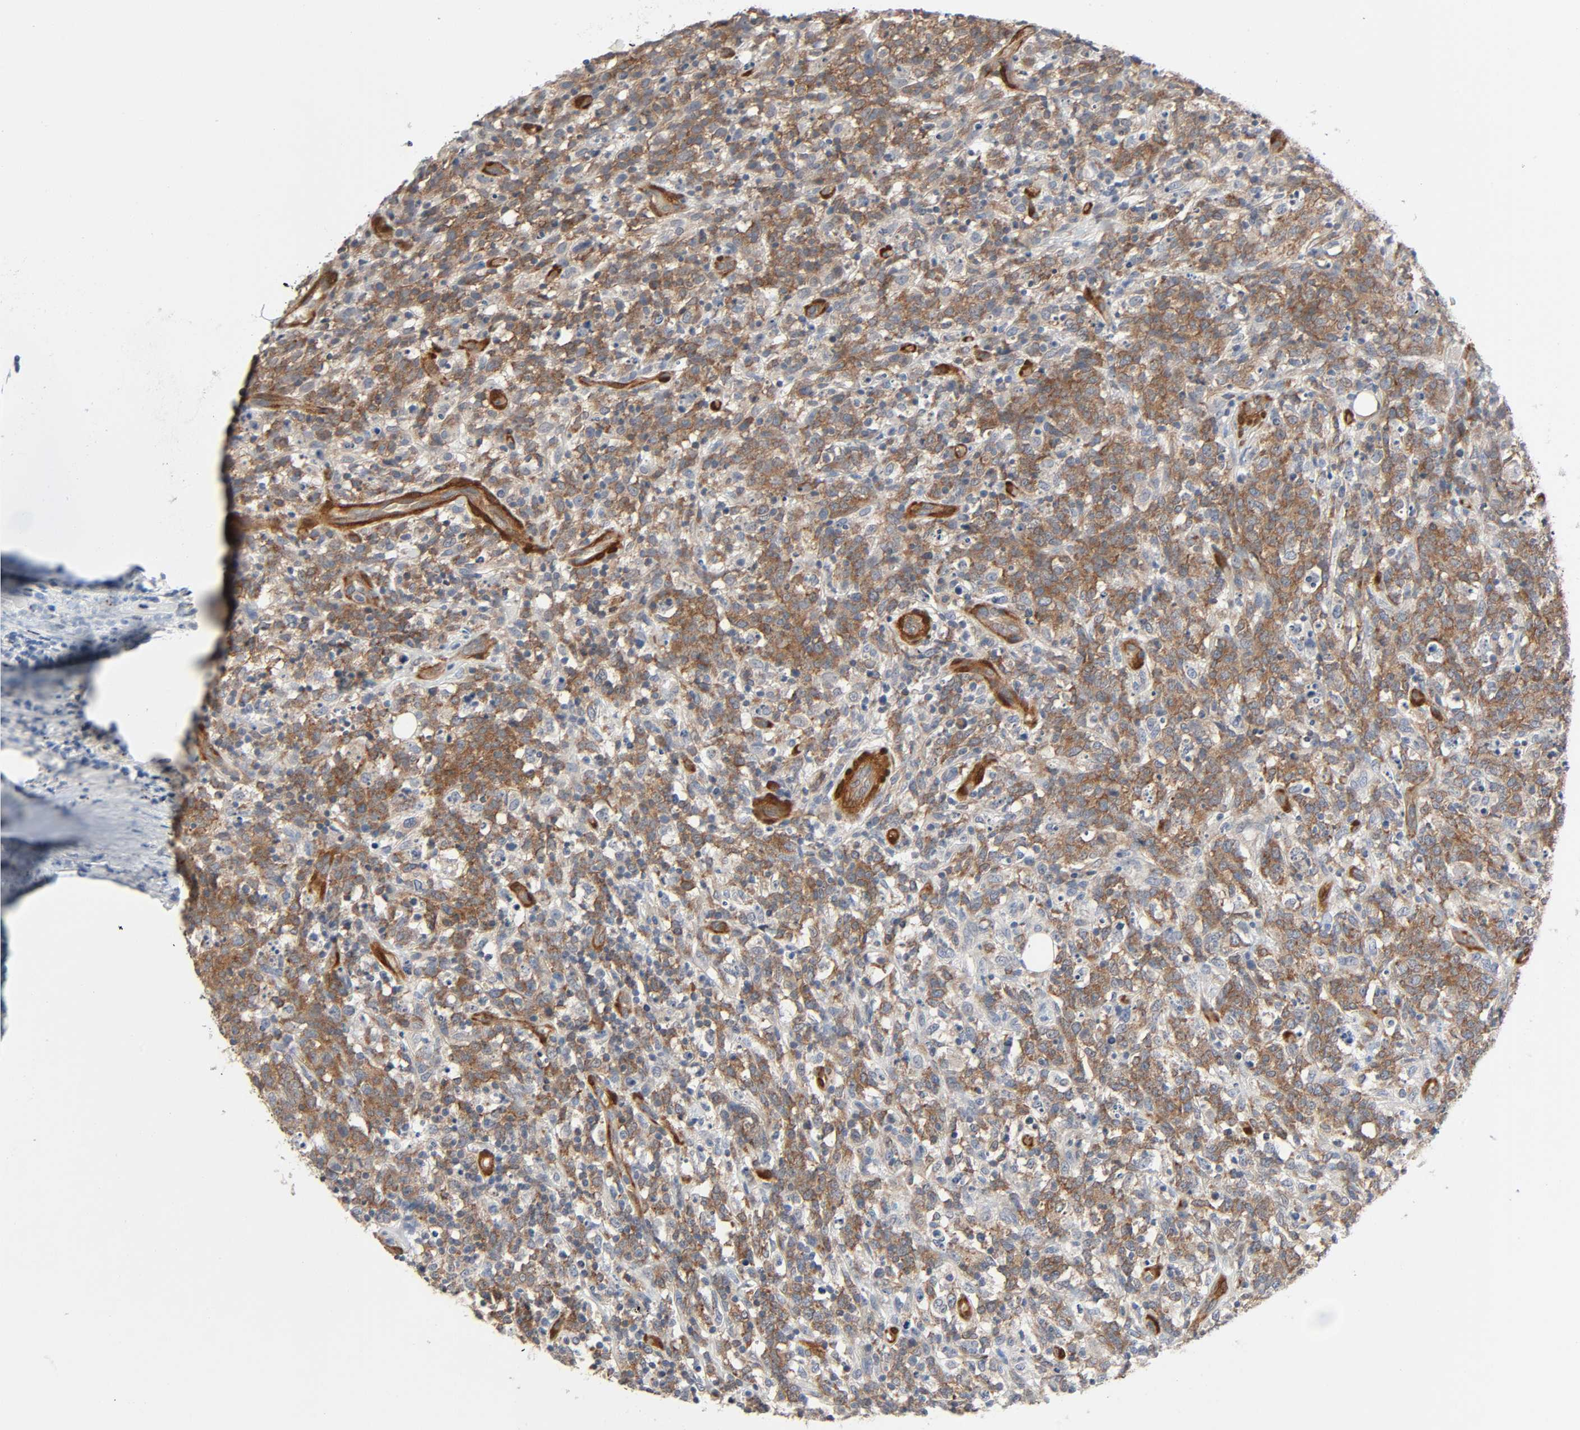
{"staining": {"intensity": "moderate", "quantity": "25%-75%", "location": "cytoplasmic/membranous"}, "tissue": "lymphoma", "cell_type": "Tumor cells", "image_type": "cancer", "snomed": [{"axis": "morphology", "description": "Malignant lymphoma, non-Hodgkin's type, High grade"}, {"axis": "topography", "description": "Lymph node"}], "caption": "Brown immunohistochemical staining in lymphoma shows moderate cytoplasmic/membranous expression in approximately 25%-75% of tumor cells.", "gene": "PTK2", "patient": {"sex": "female", "age": 73}}